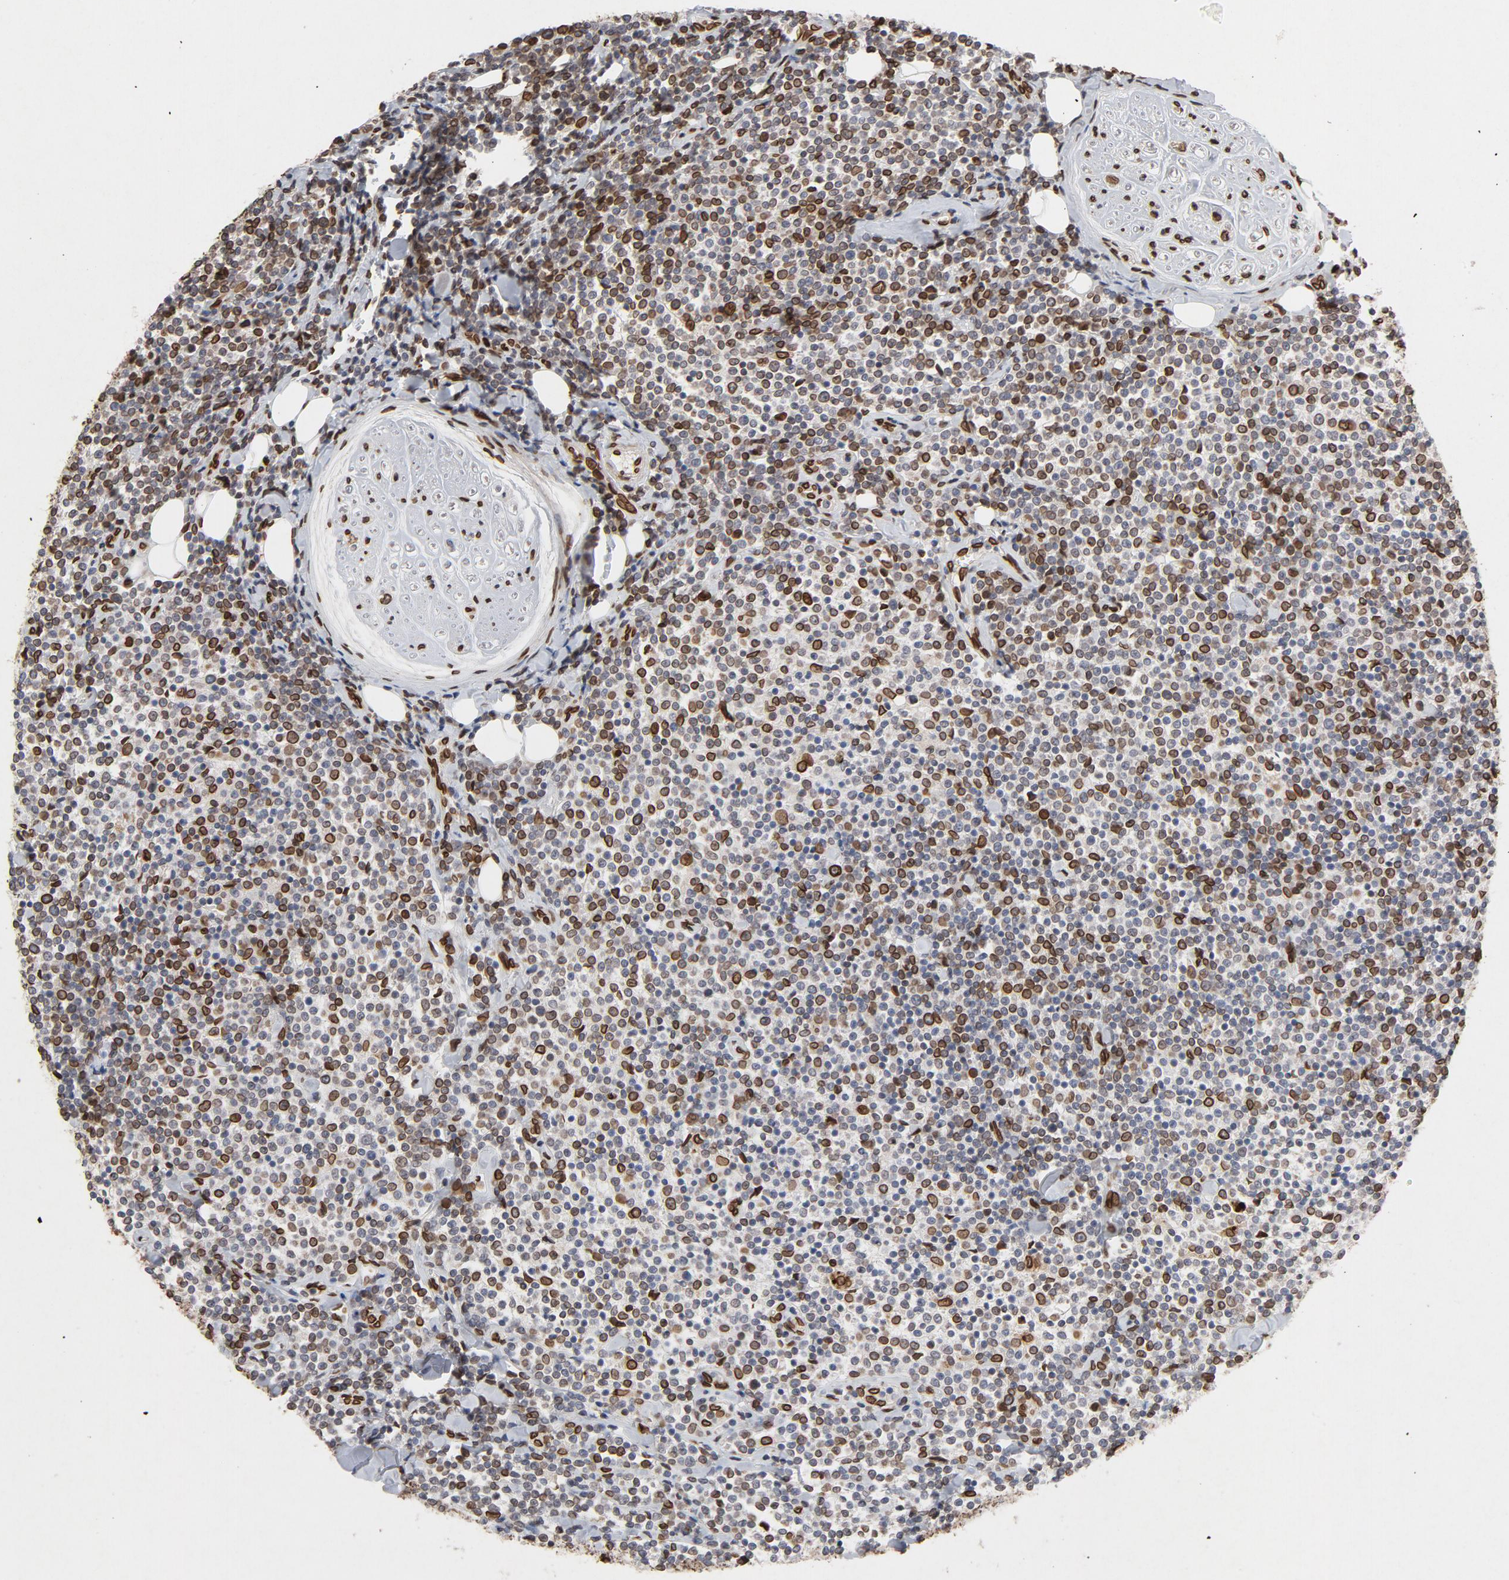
{"staining": {"intensity": "strong", "quantity": "25%-75%", "location": "cytoplasmic/membranous,nuclear"}, "tissue": "lymphoma", "cell_type": "Tumor cells", "image_type": "cancer", "snomed": [{"axis": "morphology", "description": "Malignant lymphoma, non-Hodgkin's type, Low grade"}, {"axis": "topography", "description": "Soft tissue"}], "caption": "A high-resolution image shows immunohistochemistry (IHC) staining of malignant lymphoma, non-Hodgkin's type (low-grade), which shows strong cytoplasmic/membranous and nuclear expression in about 25%-75% of tumor cells. The protein of interest is shown in brown color, while the nuclei are stained blue.", "gene": "LMNA", "patient": {"sex": "male", "age": 92}}